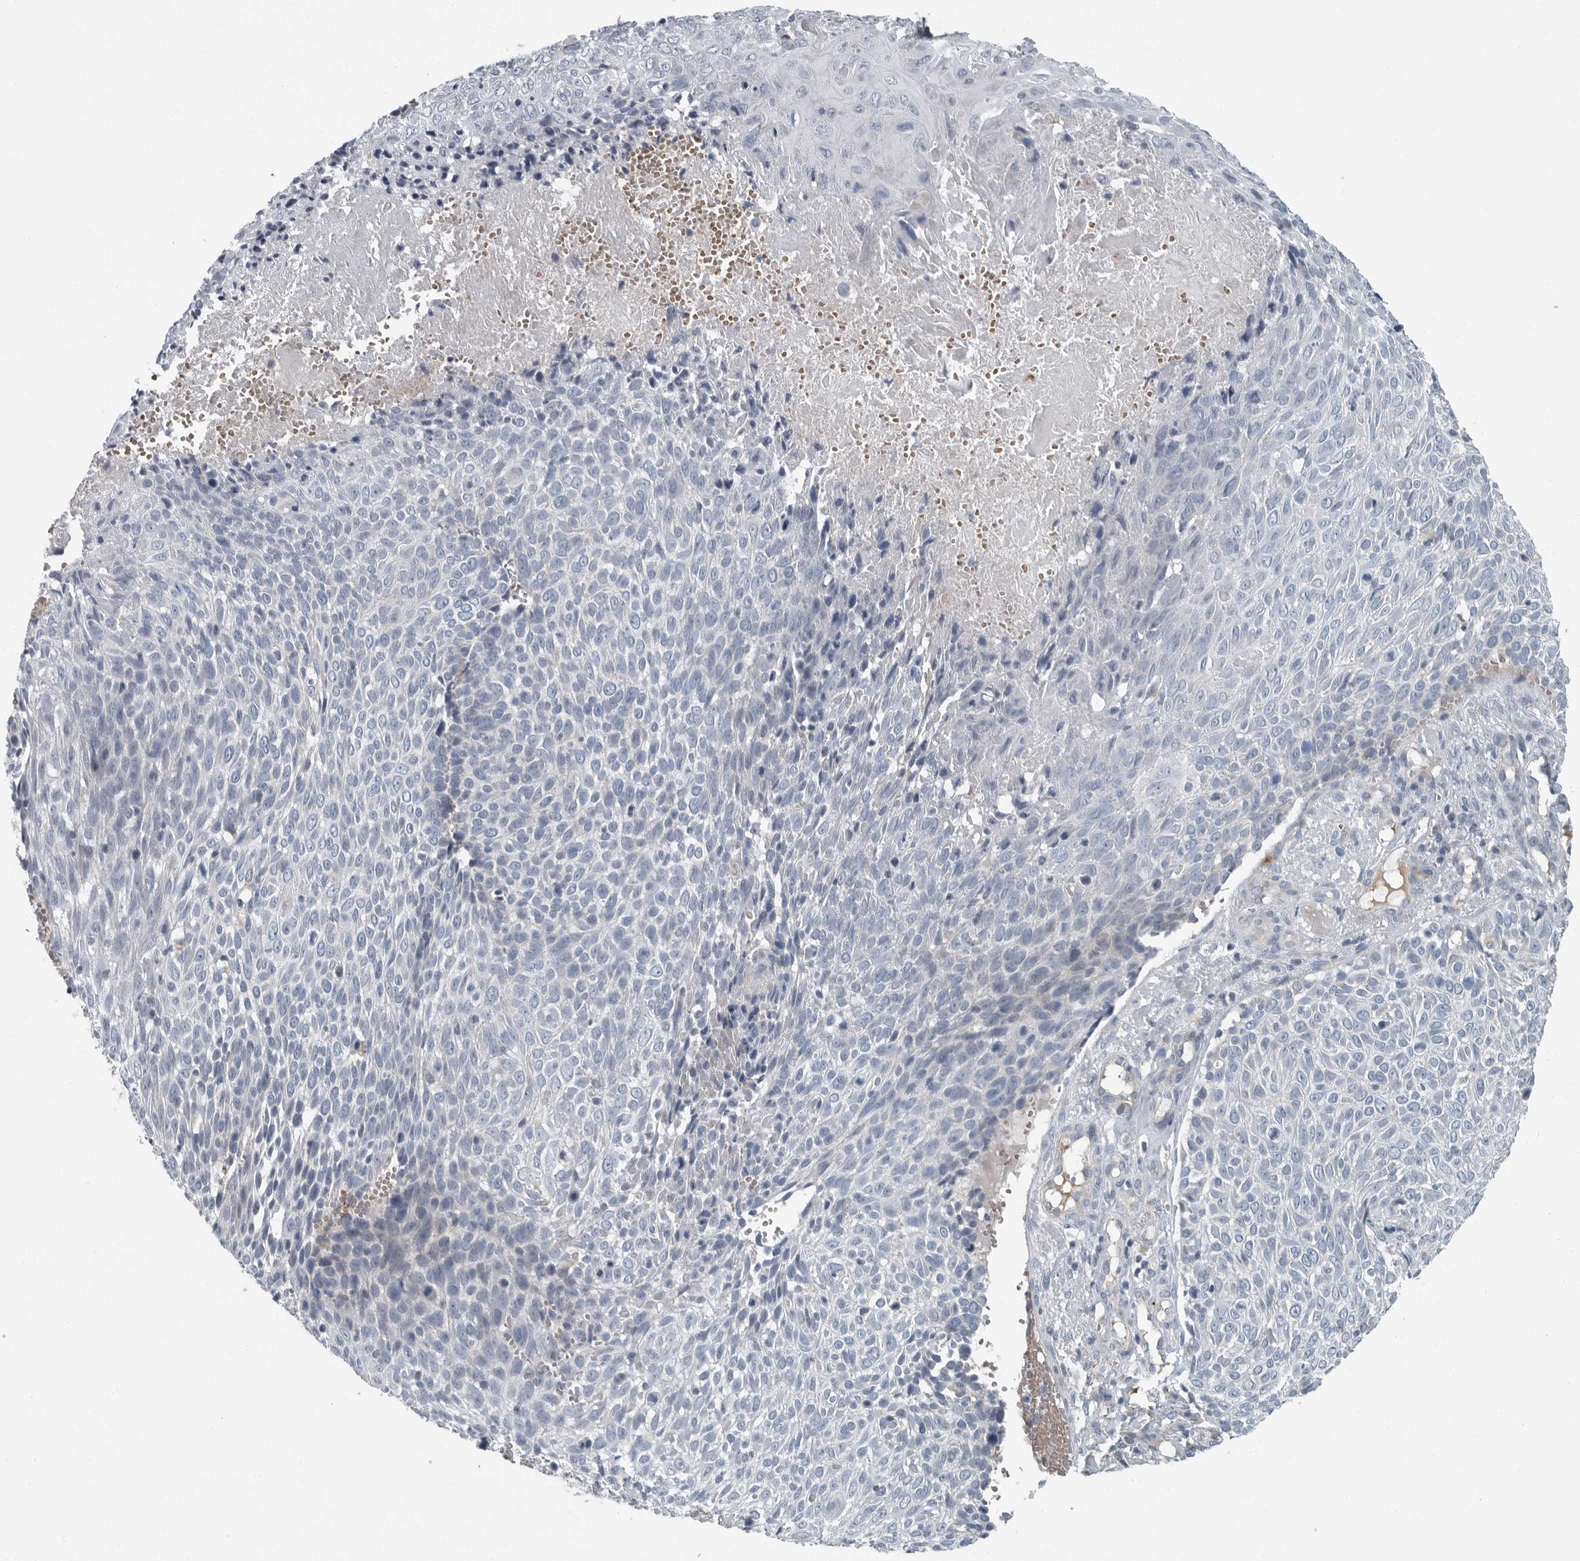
{"staining": {"intensity": "negative", "quantity": "none", "location": "none"}, "tissue": "cervical cancer", "cell_type": "Tumor cells", "image_type": "cancer", "snomed": [{"axis": "morphology", "description": "Squamous cell carcinoma, NOS"}, {"axis": "topography", "description": "Cervix"}], "caption": "An image of human squamous cell carcinoma (cervical) is negative for staining in tumor cells.", "gene": "MPP3", "patient": {"sex": "female", "age": 74}}